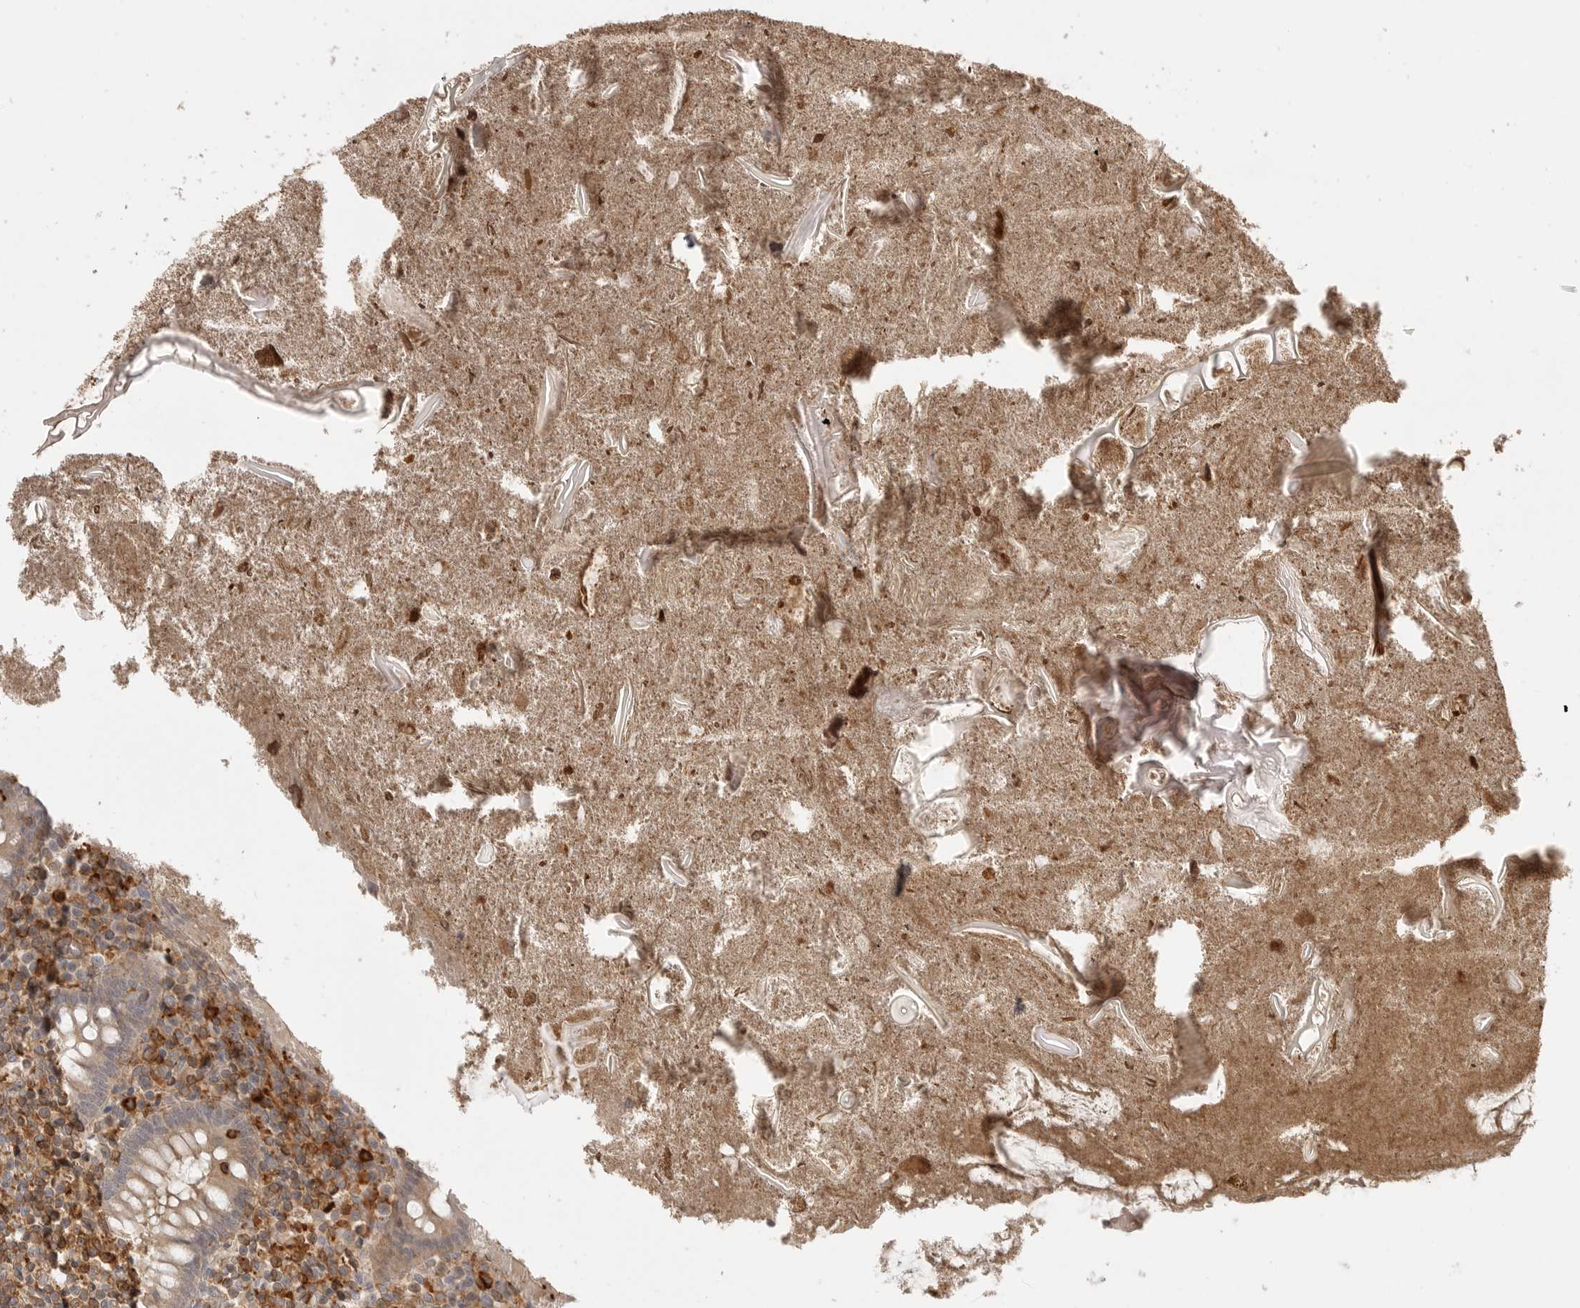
{"staining": {"intensity": "weak", "quantity": ">75%", "location": "cytoplasmic/membranous"}, "tissue": "appendix", "cell_type": "Glandular cells", "image_type": "normal", "snomed": [{"axis": "morphology", "description": "Normal tissue, NOS"}, {"axis": "topography", "description": "Appendix"}], "caption": "Immunohistochemistry micrograph of normal appendix: human appendix stained using immunohistochemistry (IHC) exhibits low levels of weak protein expression localized specifically in the cytoplasmic/membranous of glandular cells, appearing as a cytoplasmic/membranous brown color.", "gene": "DBNL", "patient": {"sex": "female", "age": 17}}